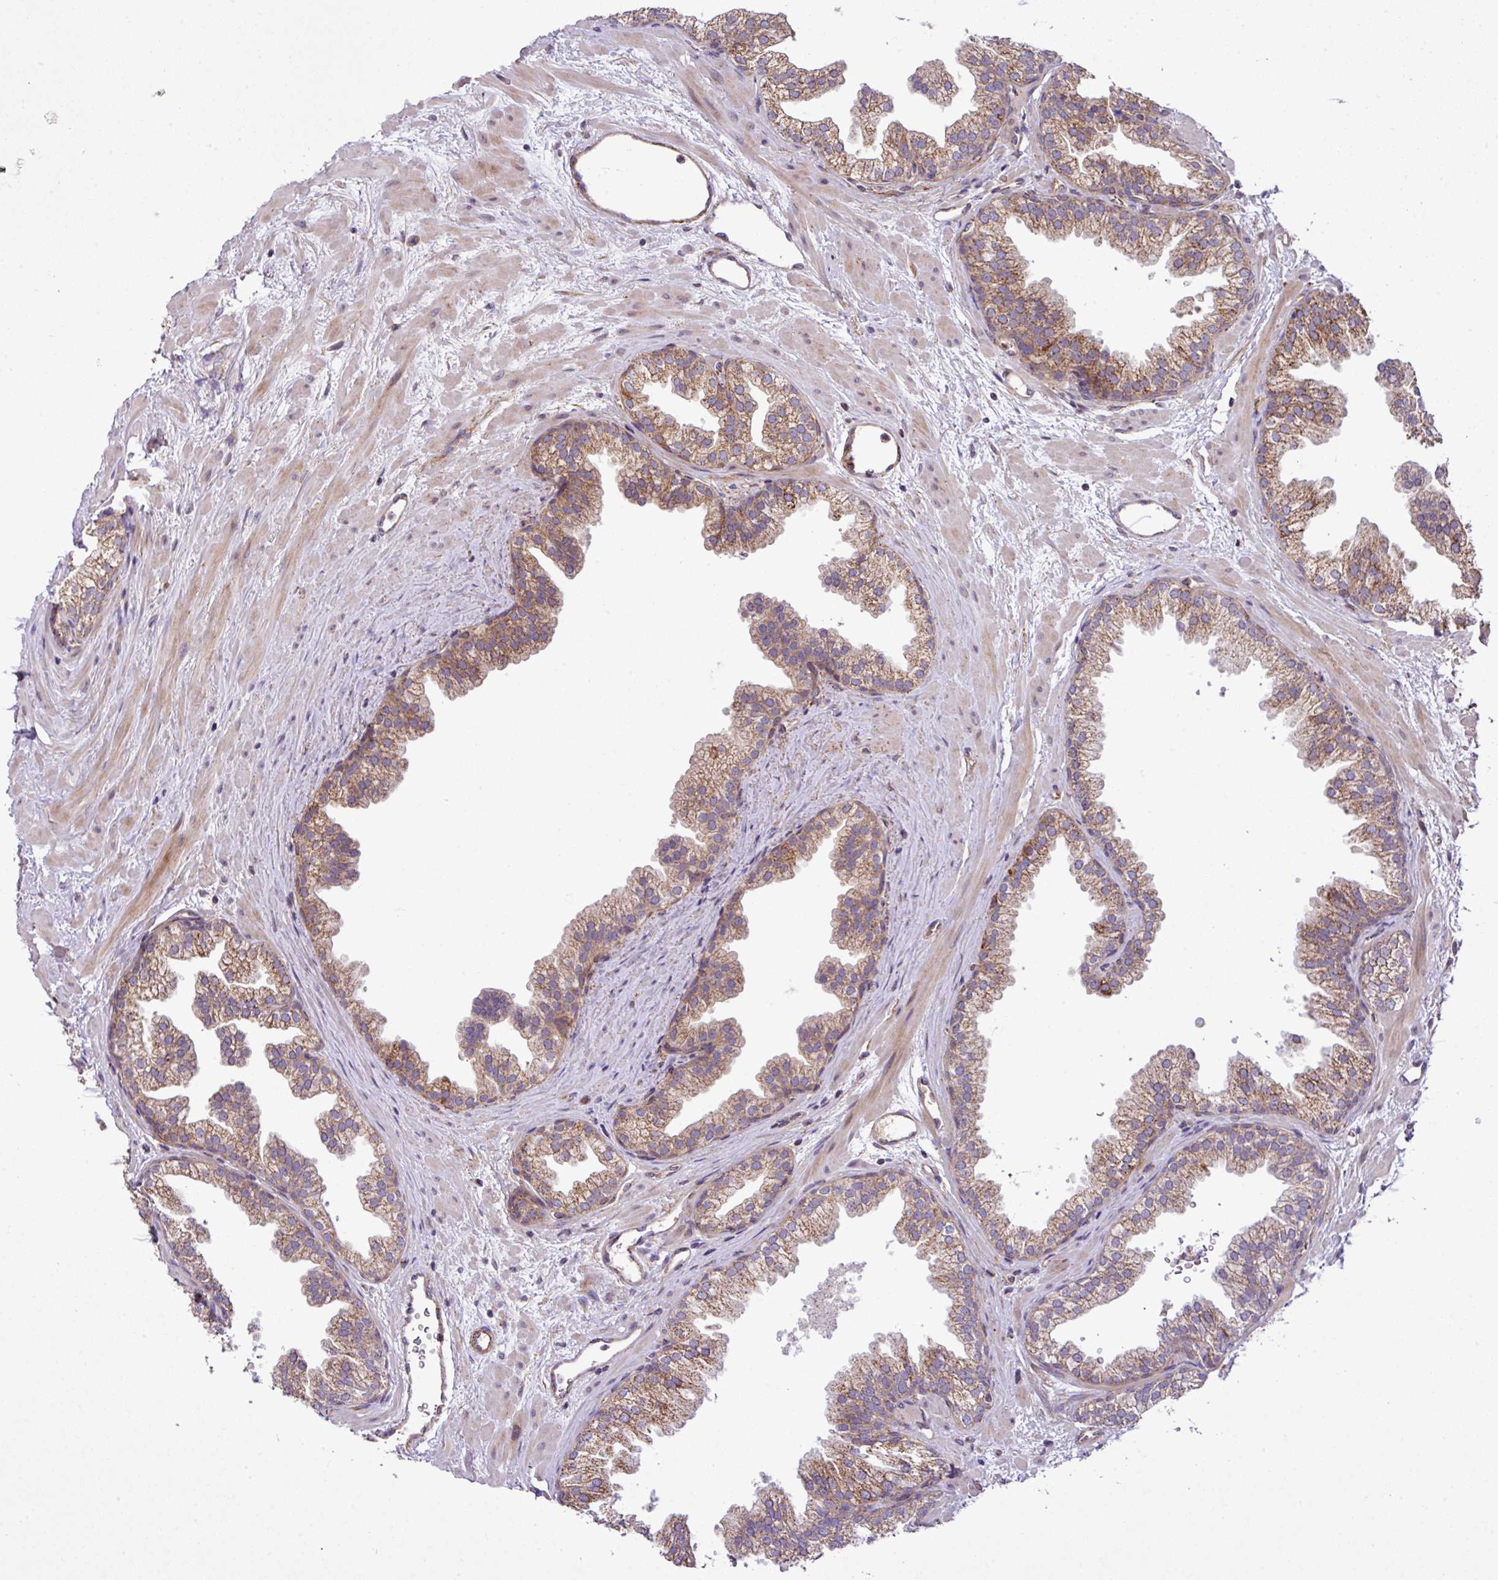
{"staining": {"intensity": "moderate", "quantity": ">75%", "location": "cytoplasmic/membranous"}, "tissue": "prostate", "cell_type": "Glandular cells", "image_type": "normal", "snomed": [{"axis": "morphology", "description": "Normal tissue, NOS"}, {"axis": "topography", "description": "Prostate"}], "caption": "Approximately >75% of glandular cells in benign prostate show moderate cytoplasmic/membranous protein positivity as visualized by brown immunohistochemical staining.", "gene": "ZNF569", "patient": {"sex": "male", "age": 37}}